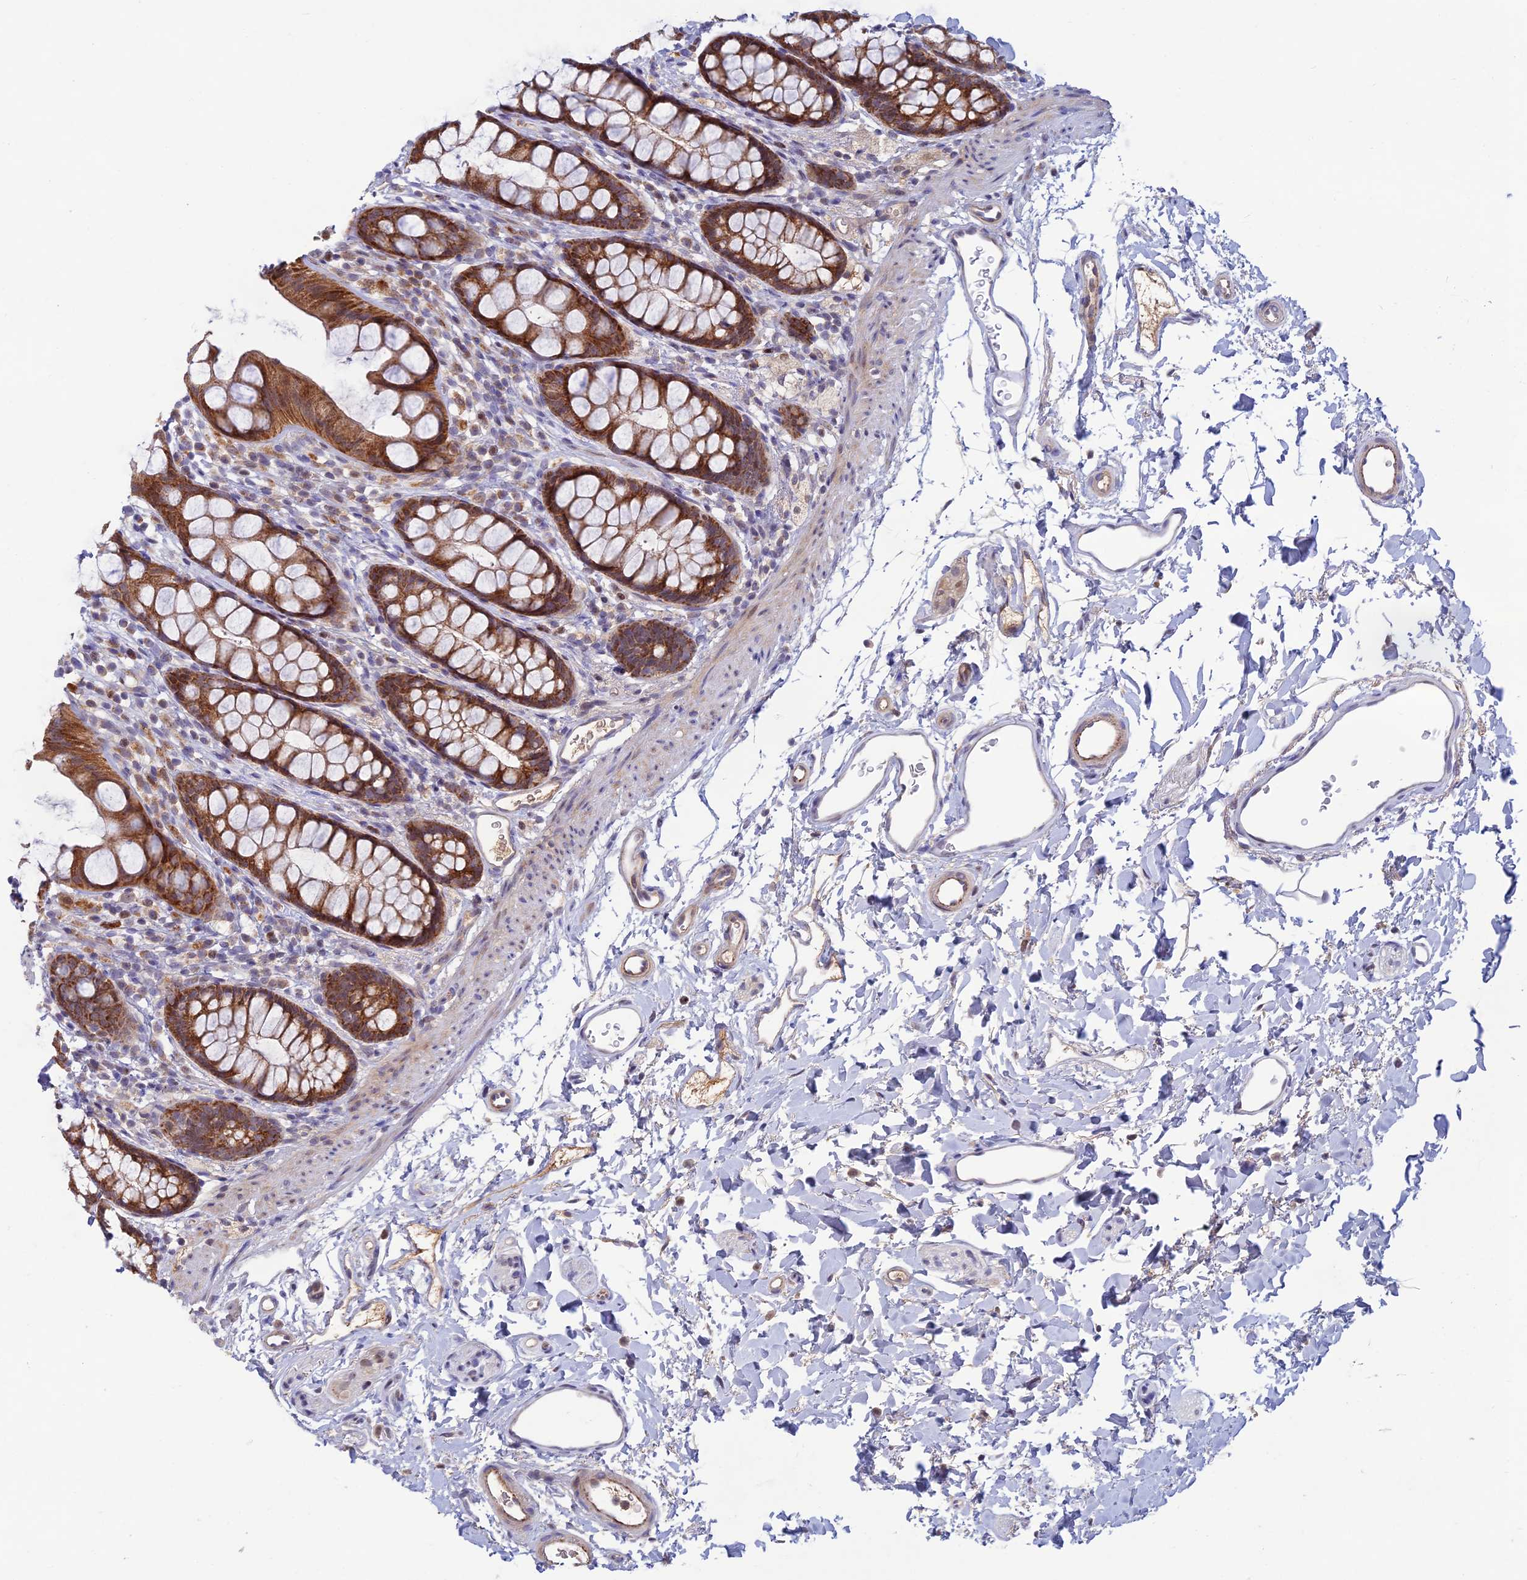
{"staining": {"intensity": "moderate", "quantity": ">75%", "location": "cytoplasmic/membranous,nuclear"}, "tissue": "rectum", "cell_type": "Glandular cells", "image_type": "normal", "snomed": [{"axis": "morphology", "description": "Normal tissue, NOS"}, {"axis": "topography", "description": "Rectum"}], "caption": "Brown immunohistochemical staining in benign rectum exhibits moderate cytoplasmic/membranous,nuclear expression in approximately >75% of glandular cells. (DAB (3,3'-diaminobenzidine) IHC, brown staining for protein, blue staining for nuclei).", "gene": "FASTKD5", "patient": {"sex": "female", "age": 65}}